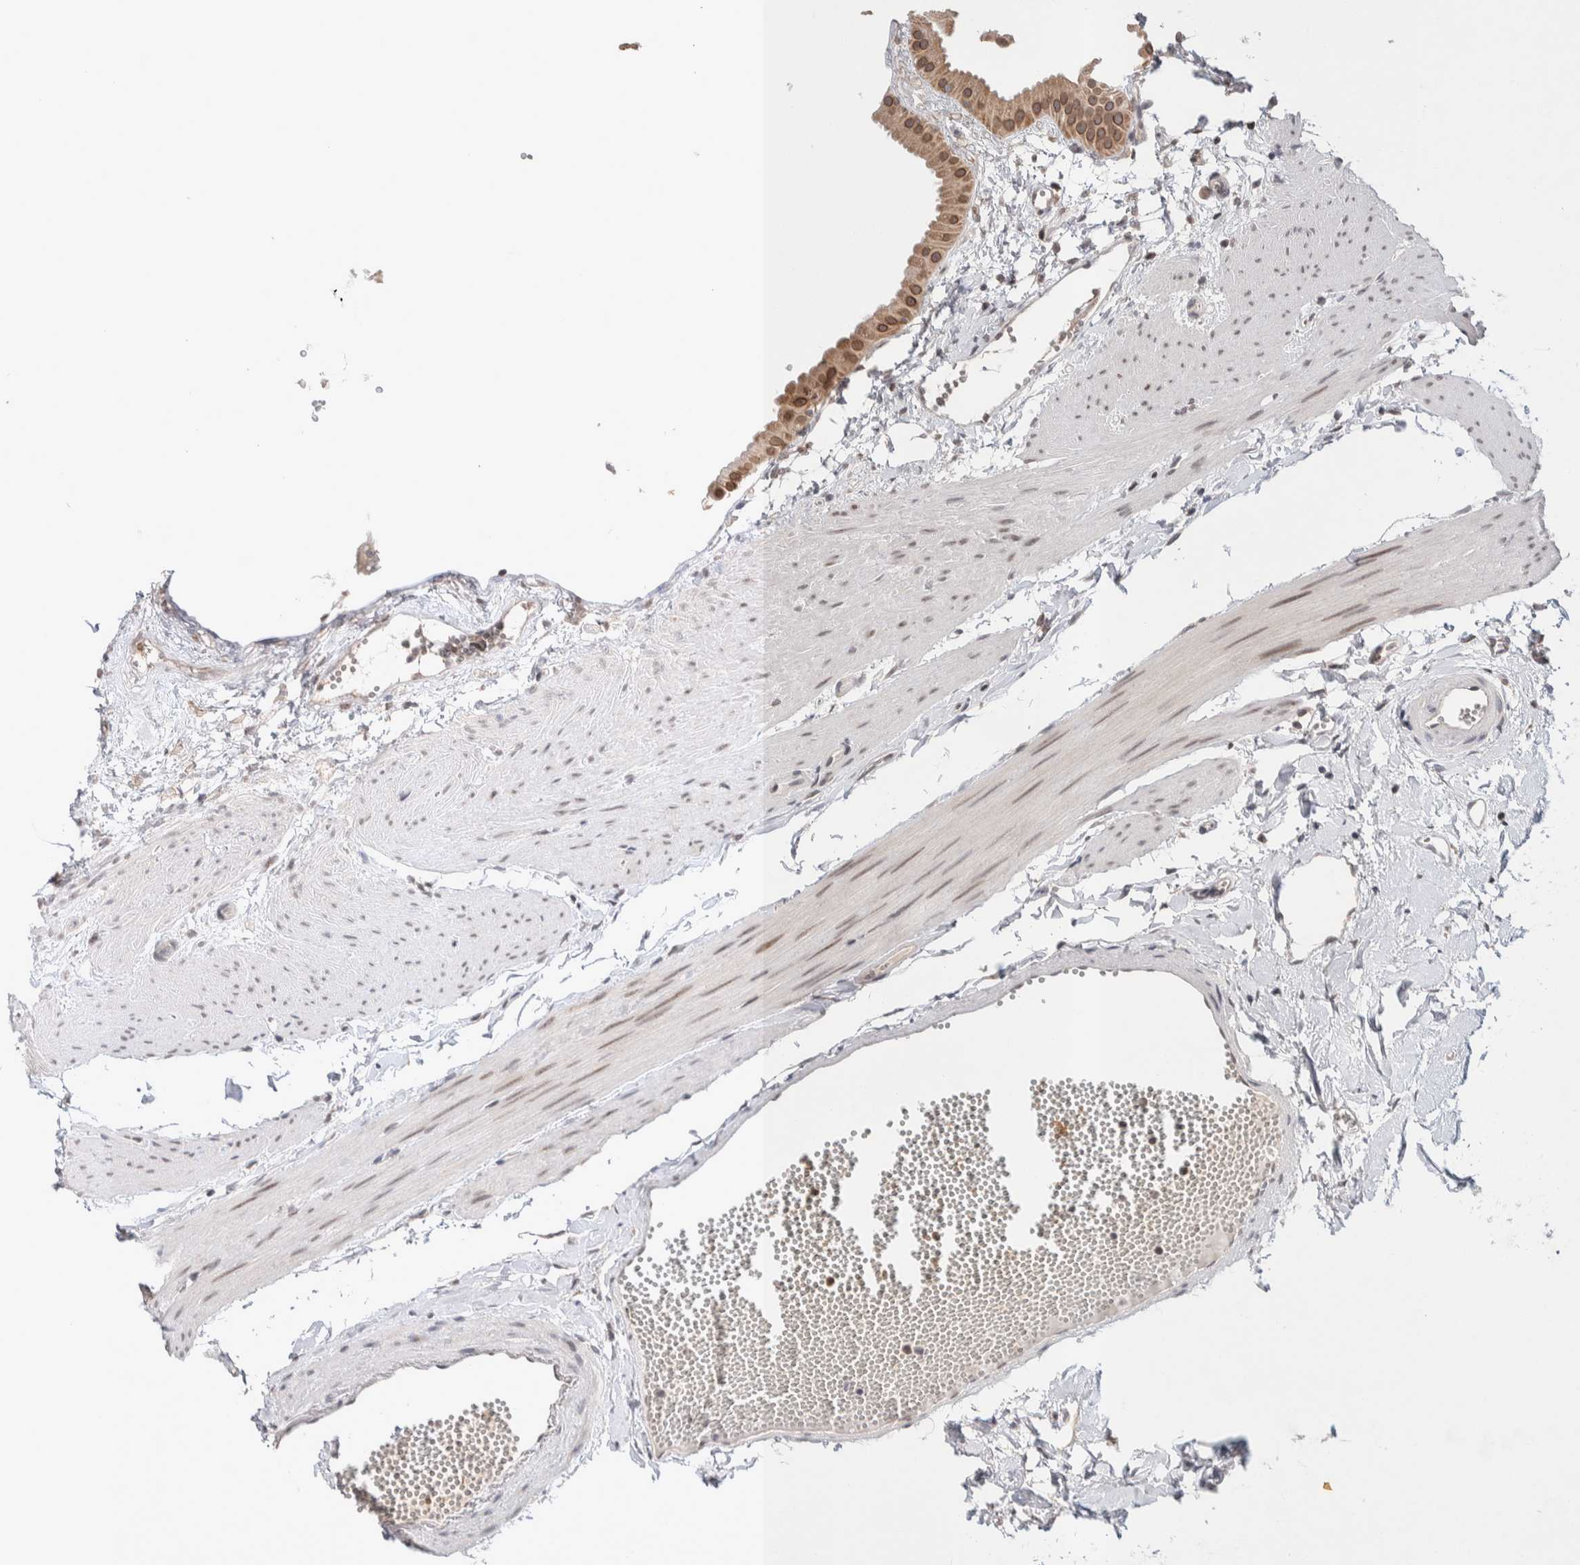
{"staining": {"intensity": "moderate", "quantity": ">75%", "location": "cytoplasmic/membranous,nuclear"}, "tissue": "gallbladder", "cell_type": "Glandular cells", "image_type": "normal", "snomed": [{"axis": "morphology", "description": "Normal tissue, NOS"}, {"axis": "topography", "description": "Gallbladder"}], "caption": "Gallbladder stained with IHC demonstrates moderate cytoplasmic/membranous,nuclear expression in about >75% of glandular cells. (Stains: DAB (3,3'-diaminobenzidine) in brown, nuclei in blue, Microscopy: brightfield microscopy at high magnification).", "gene": "CRAT", "patient": {"sex": "female", "age": 64}}